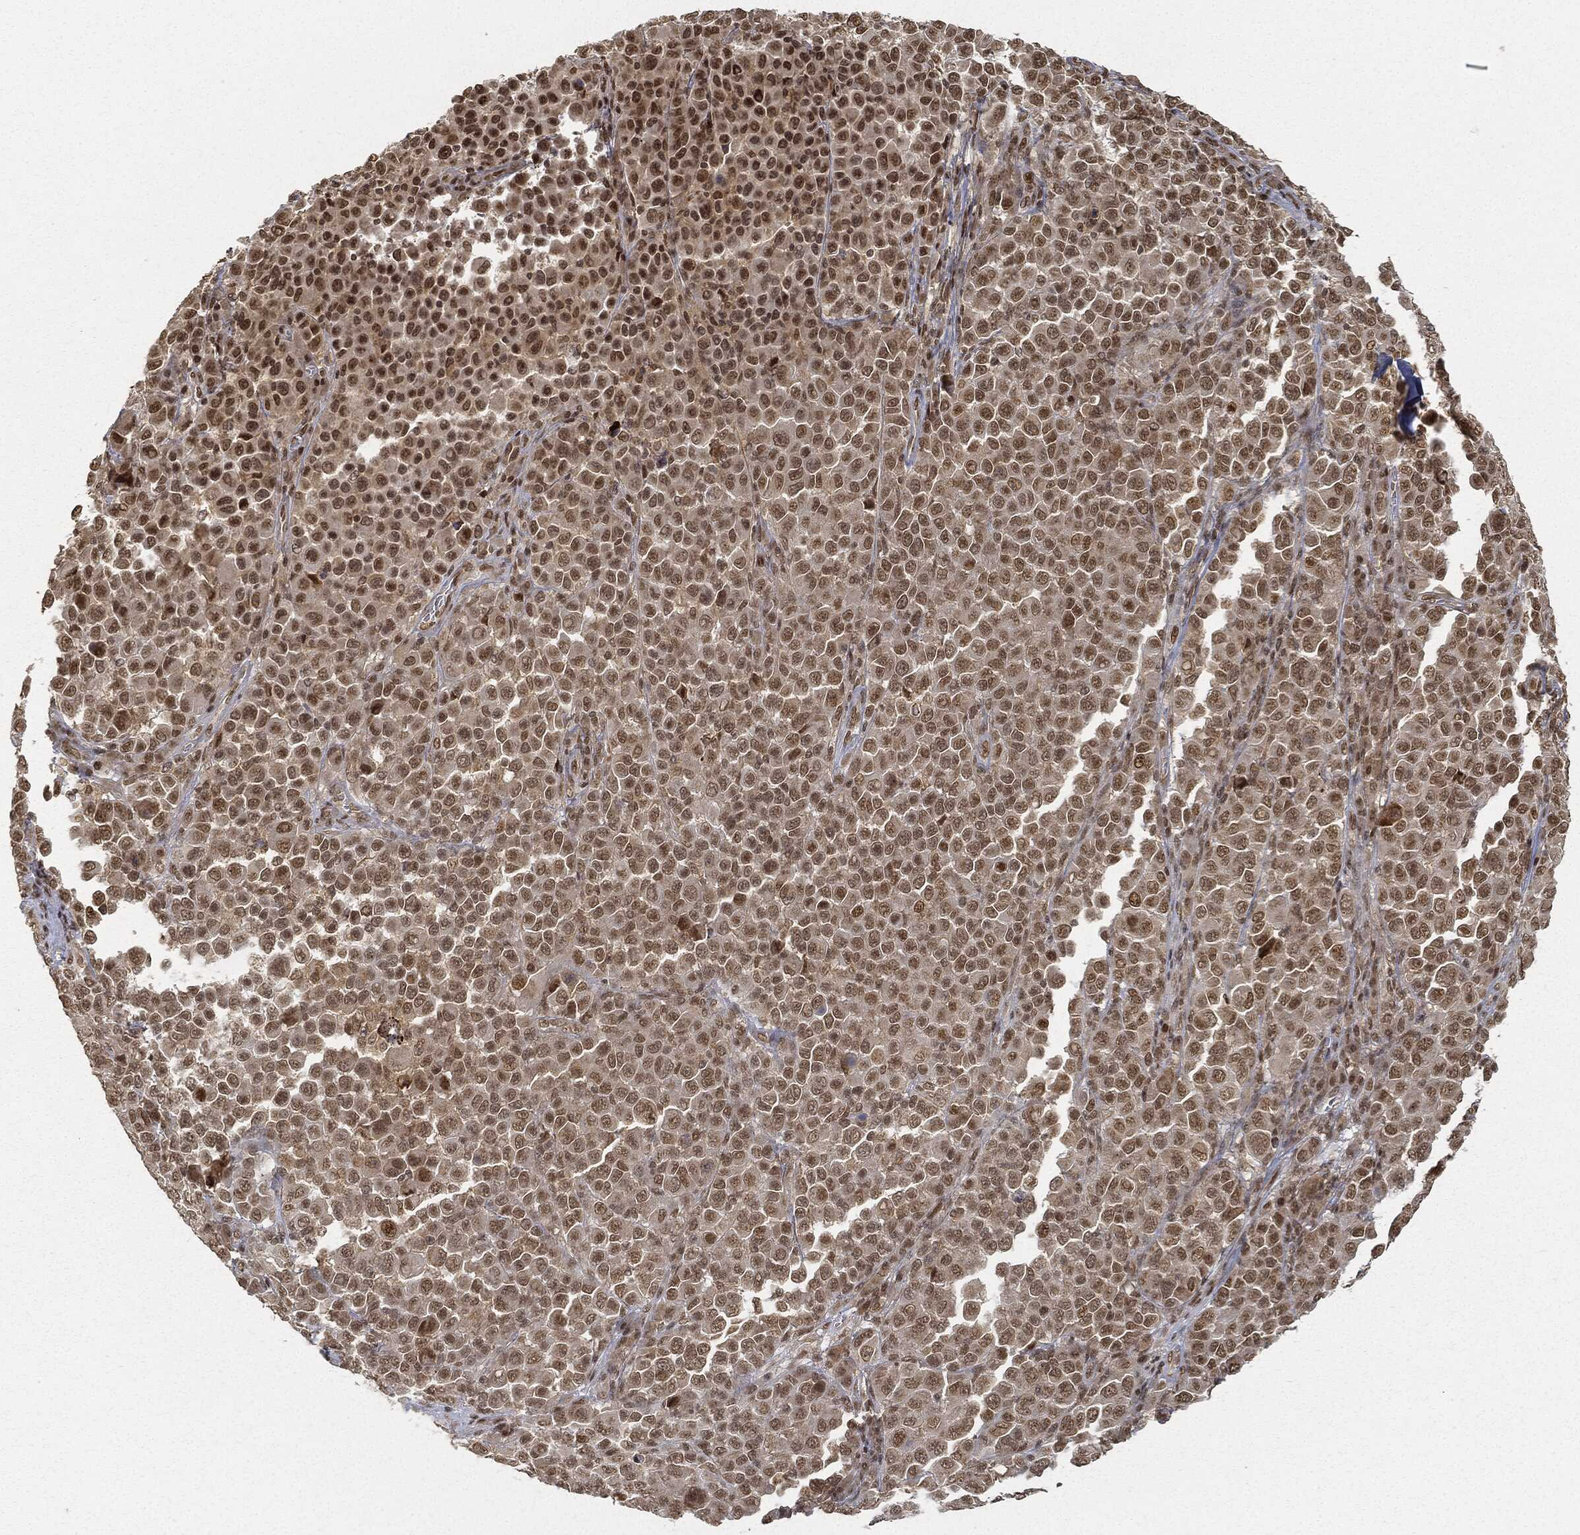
{"staining": {"intensity": "strong", "quantity": "<25%", "location": "nuclear"}, "tissue": "melanoma", "cell_type": "Tumor cells", "image_type": "cancer", "snomed": [{"axis": "morphology", "description": "Malignant melanoma, NOS"}, {"axis": "topography", "description": "Skin"}], "caption": "Protein staining of melanoma tissue displays strong nuclear staining in approximately <25% of tumor cells.", "gene": "CIB1", "patient": {"sex": "female", "age": 57}}